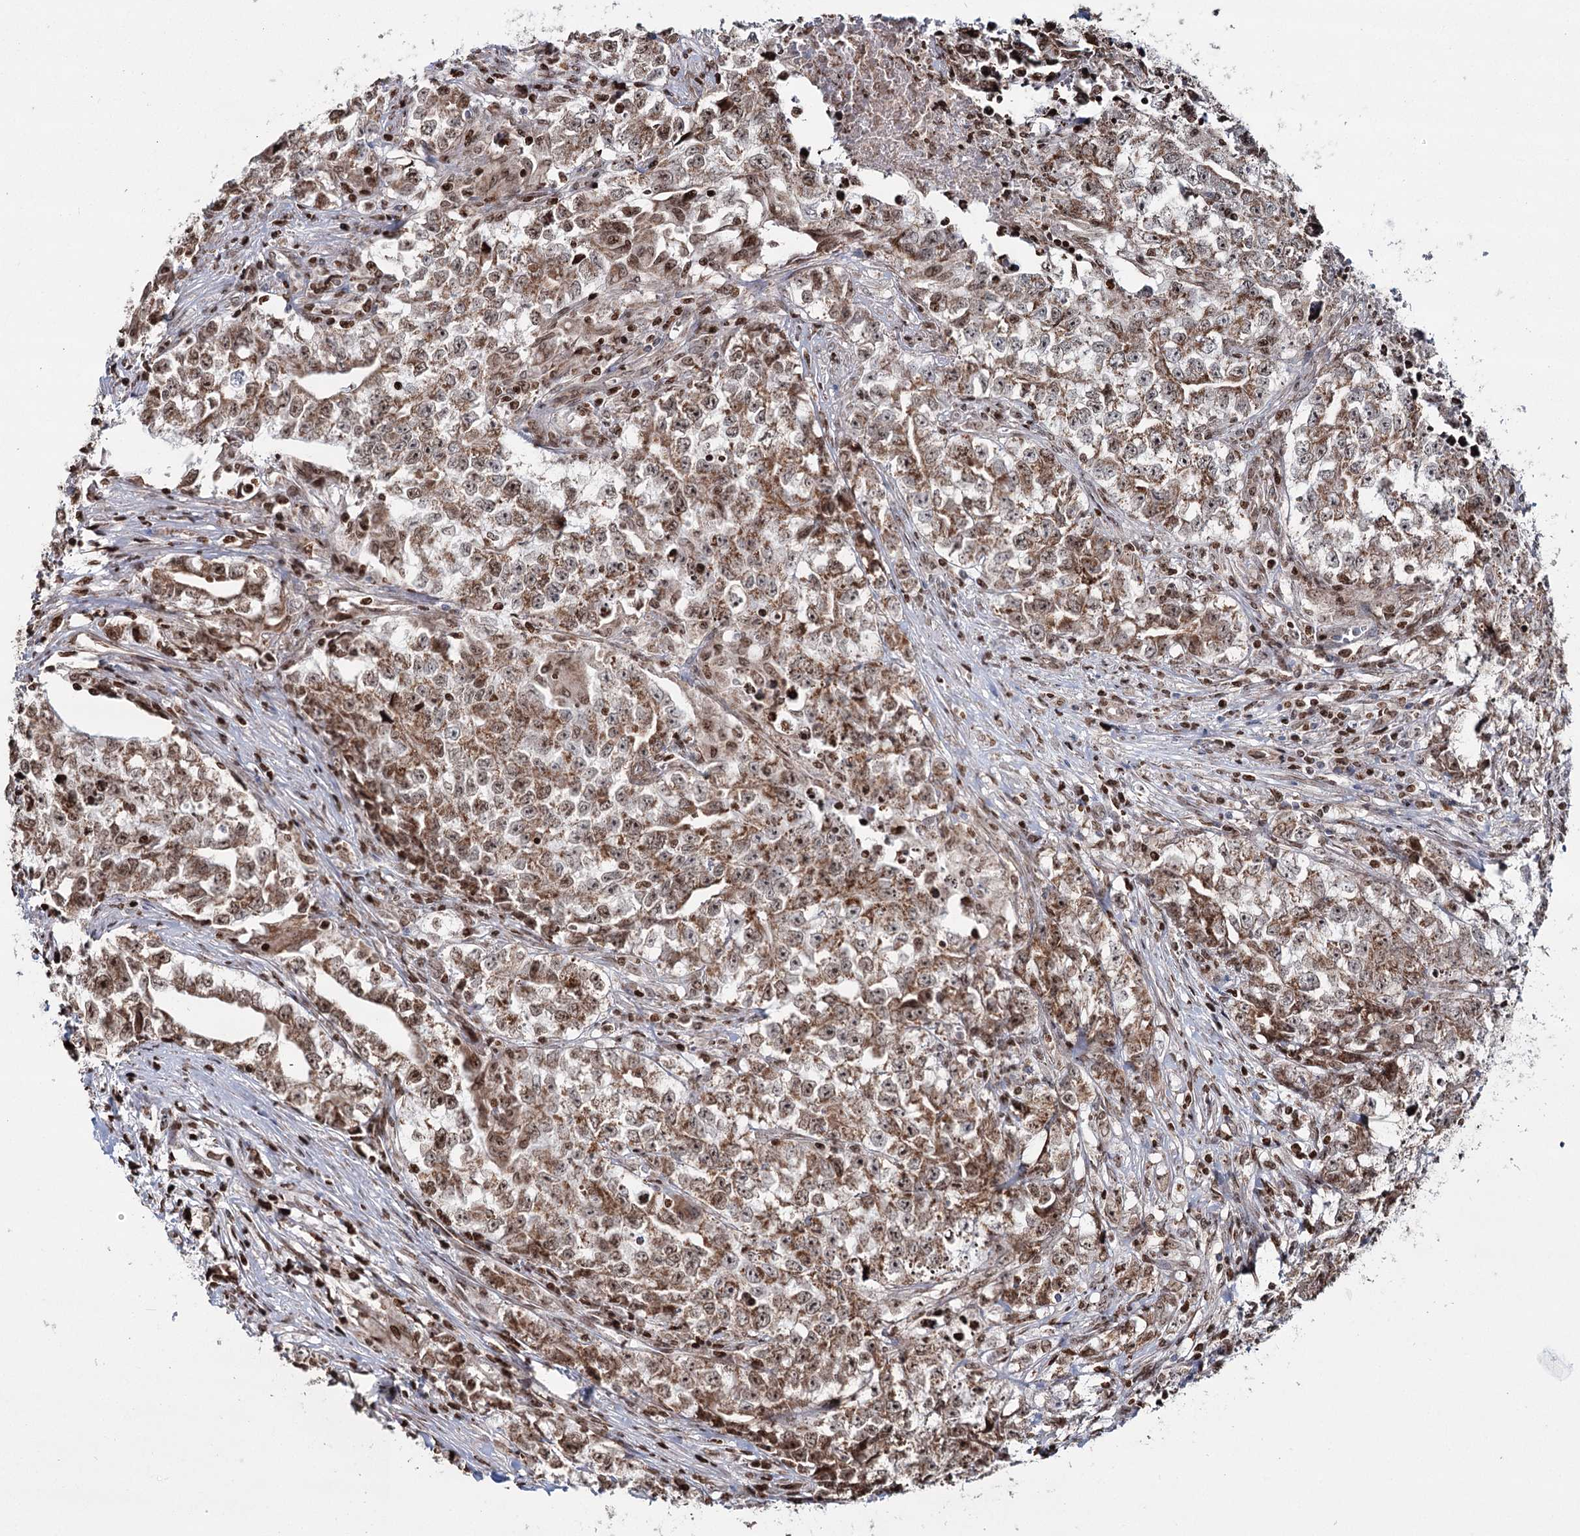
{"staining": {"intensity": "moderate", "quantity": ">75%", "location": "cytoplasmic/membranous,nuclear"}, "tissue": "testis cancer", "cell_type": "Tumor cells", "image_type": "cancer", "snomed": [{"axis": "morphology", "description": "Seminoma, NOS"}, {"axis": "morphology", "description": "Carcinoma, Embryonal, NOS"}, {"axis": "topography", "description": "Testis"}], "caption": "An image of human testis cancer stained for a protein exhibits moderate cytoplasmic/membranous and nuclear brown staining in tumor cells.", "gene": "PDHX", "patient": {"sex": "male", "age": 43}}